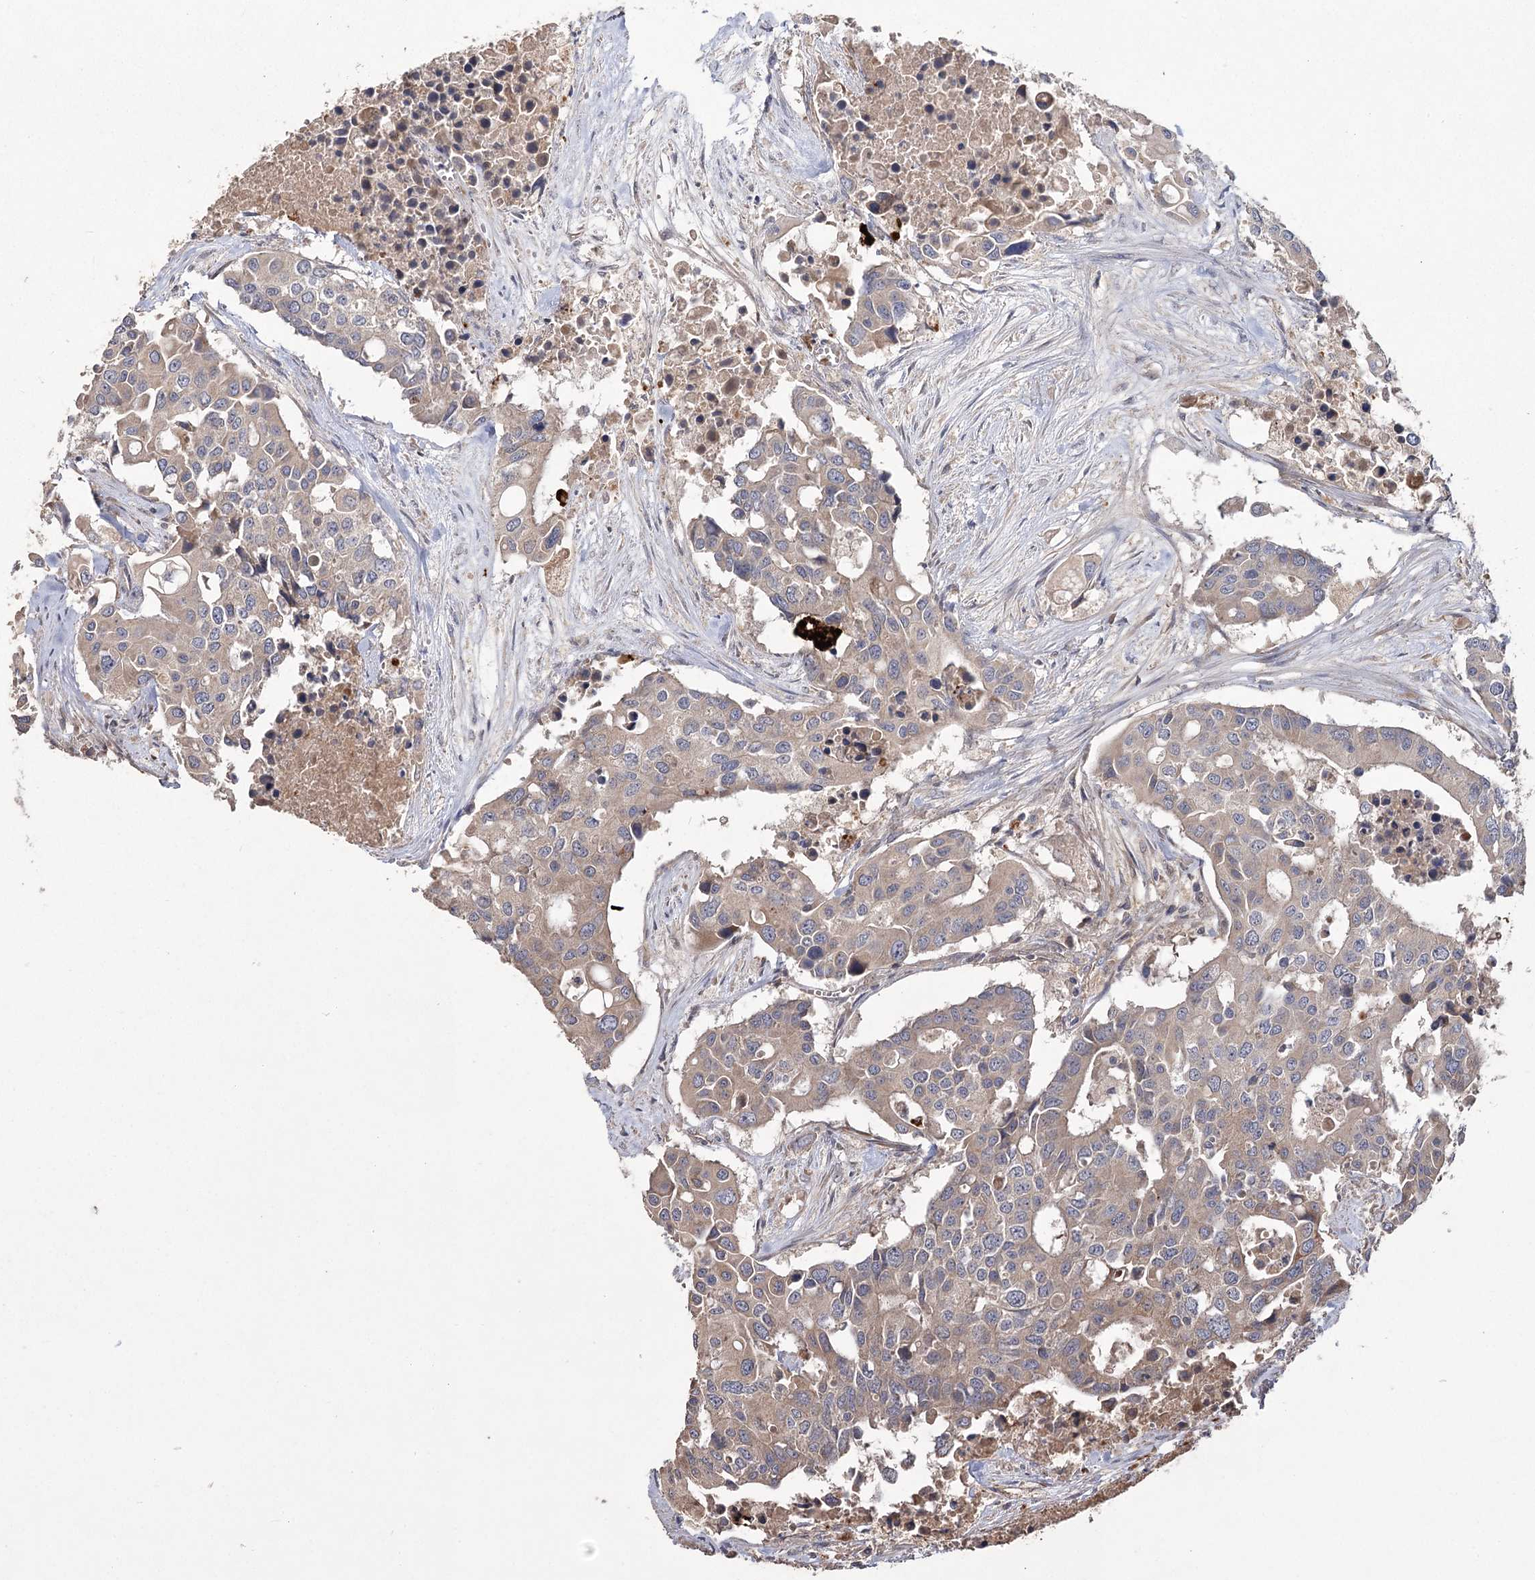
{"staining": {"intensity": "weak", "quantity": "<25%", "location": "cytoplasmic/membranous"}, "tissue": "colorectal cancer", "cell_type": "Tumor cells", "image_type": "cancer", "snomed": [{"axis": "morphology", "description": "Adenocarcinoma, NOS"}, {"axis": "topography", "description": "Colon"}], "caption": "Human colorectal cancer (adenocarcinoma) stained for a protein using immunohistochemistry shows no expression in tumor cells.", "gene": "RIN2", "patient": {"sex": "male", "age": 77}}